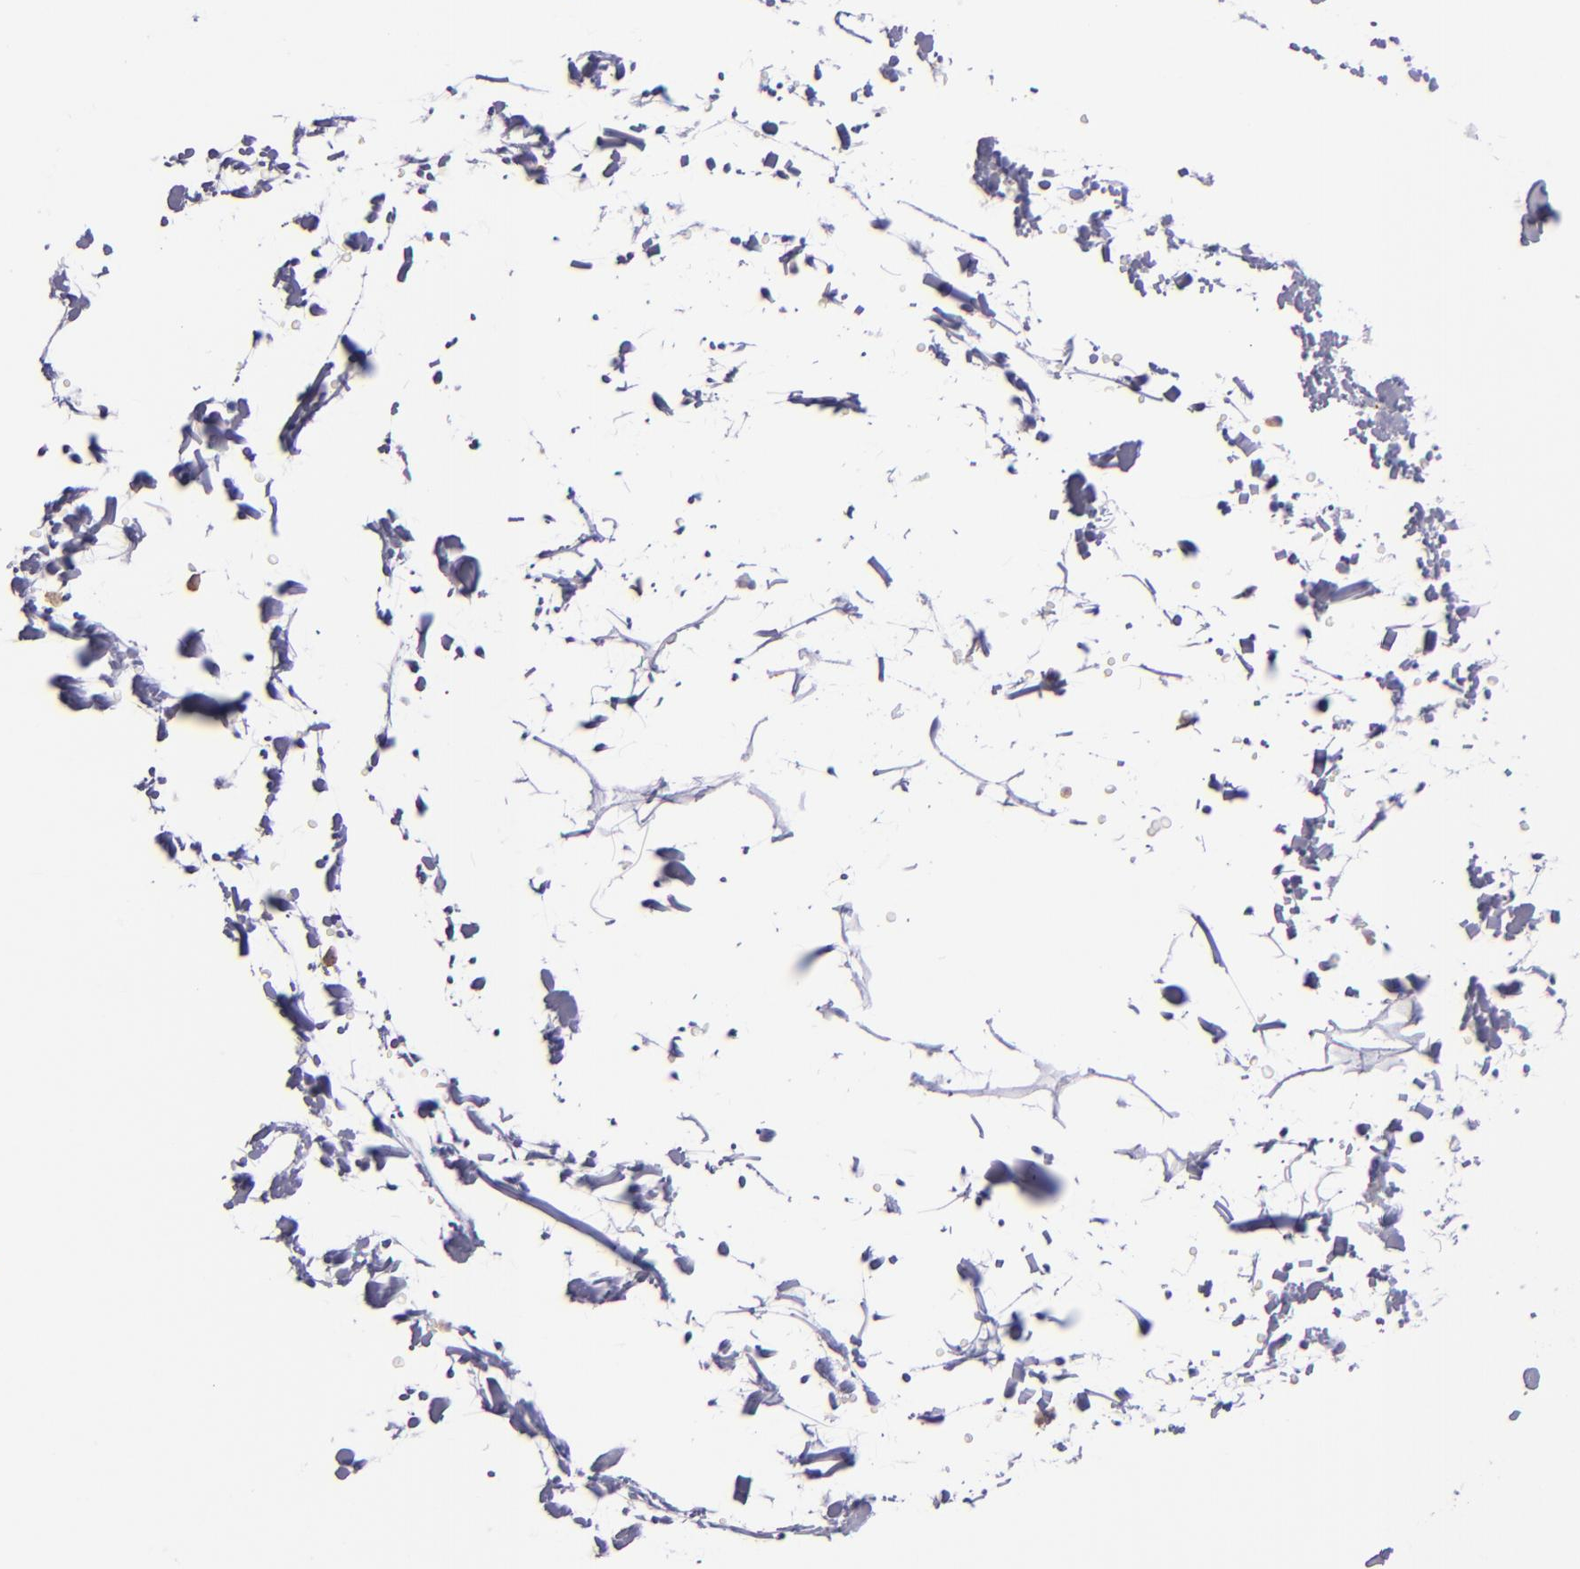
{"staining": {"intensity": "negative", "quantity": "none", "location": "none"}, "tissue": "adipose tissue", "cell_type": "Adipocytes", "image_type": "normal", "snomed": [{"axis": "morphology", "description": "Normal tissue, NOS"}, {"axis": "topography", "description": "Soft tissue"}], "caption": "A micrograph of adipose tissue stained for a protein shows no brown staining in adipocytes. Brightfield microscopy of IHC stained with DAB (brown) and hematoxylin (blue), captured at high magnification.", "gene": "CR1", "patient": {"sex": "male", "age": 72}}